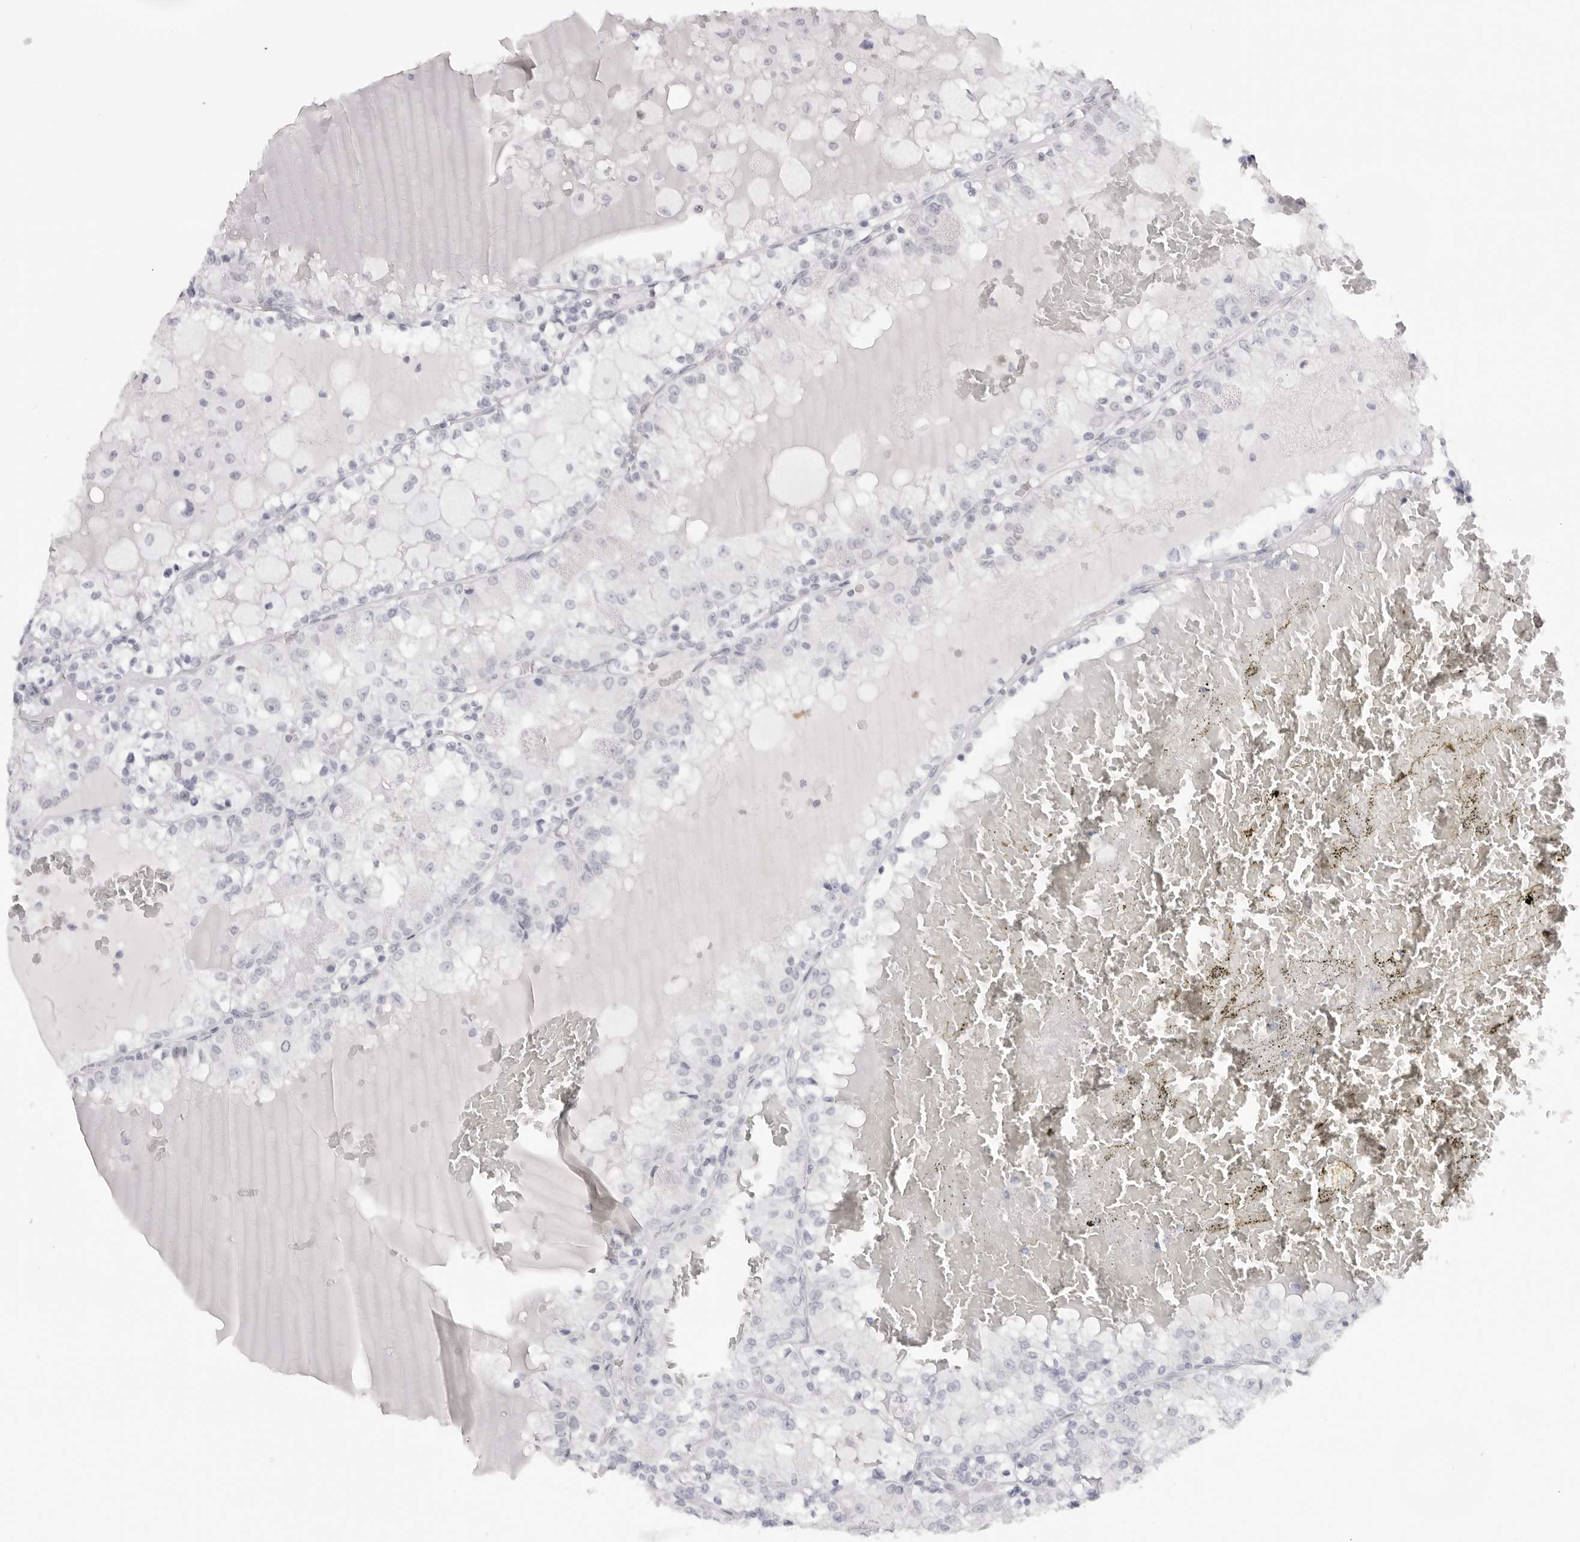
{"staining": {"intensity": "negative", "quantity": "none", "location": "none"}, "tissue": "renal cancer", "cell_type": "Tumor cells", "image_type": "cancer", "snomed": [{"axis": "morphology", "description": "Adenocarcinoma, NOS"}, {"axis": "topography", "description": "Kidney"}], "caption": "Adenocarcinoma (renal) stained for a protein using IHC demonstrates no staining tumor cells.", "gene": "KLK12", "patient": {"sex": "female", "age": 56}}